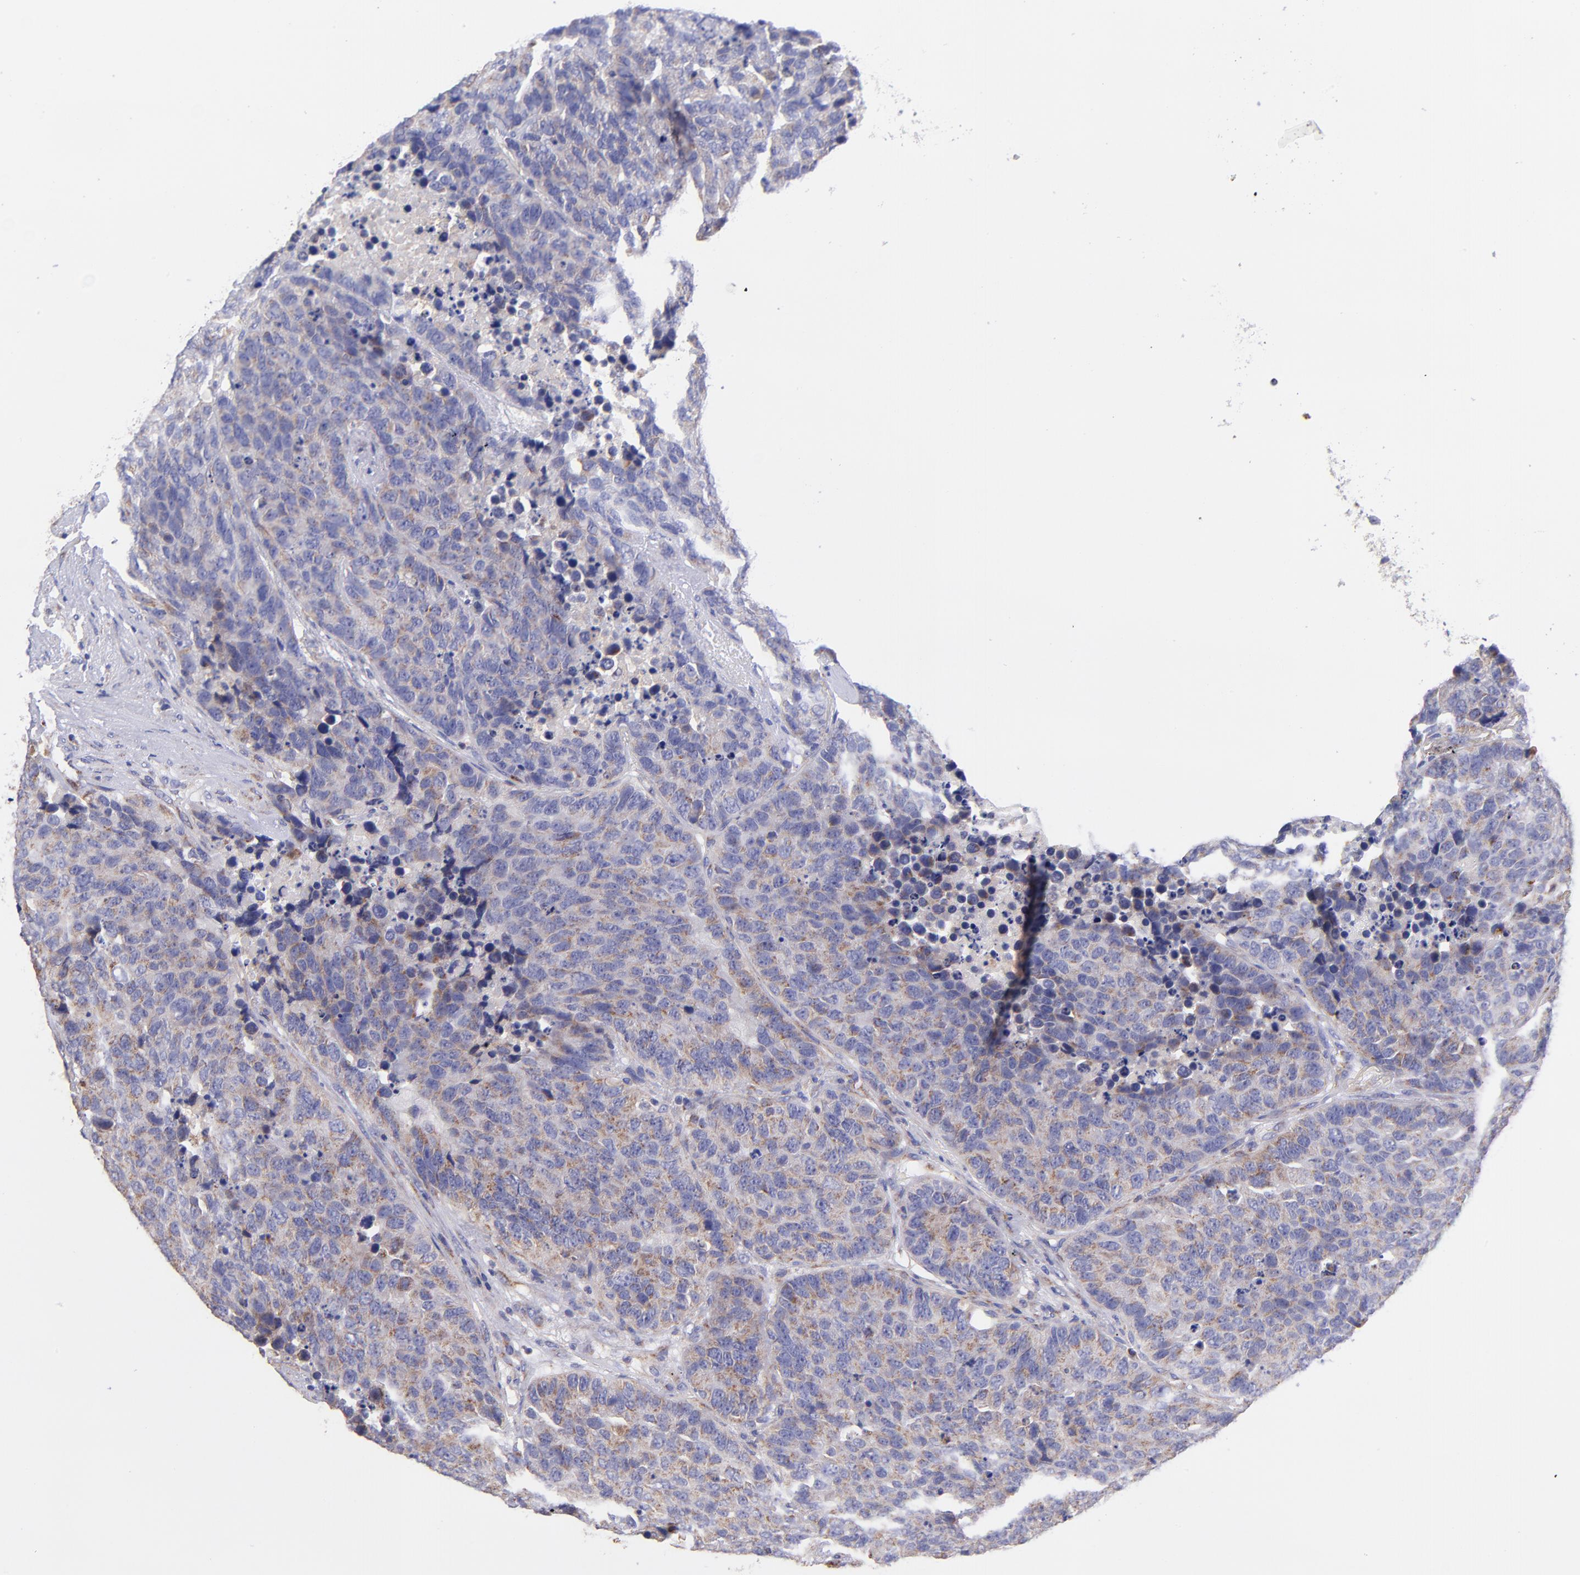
{"staining": {"intensity": "moderate", "quantity": "25%-75%", "location": "cytoplasmic/membranous"}, "tissue": "carcinoid", "cell_type": "Tumor cells", "image_type": "cancer", "snomed": [{"axis": "morphology", "description": "Carcinoid, malignant, NOS"}, {"axis": "topography", "description": "Lung"}], "caption": "DAB immunohistochemical staining of human carcinoid exhibits moderate cytoplasmic/membranous protein expression in approximately 25%-75% of tumor cells. Nuclei are stained in blue.", "gene": "NDUFB7", "patient": {"sex": "male", "age": 60}}